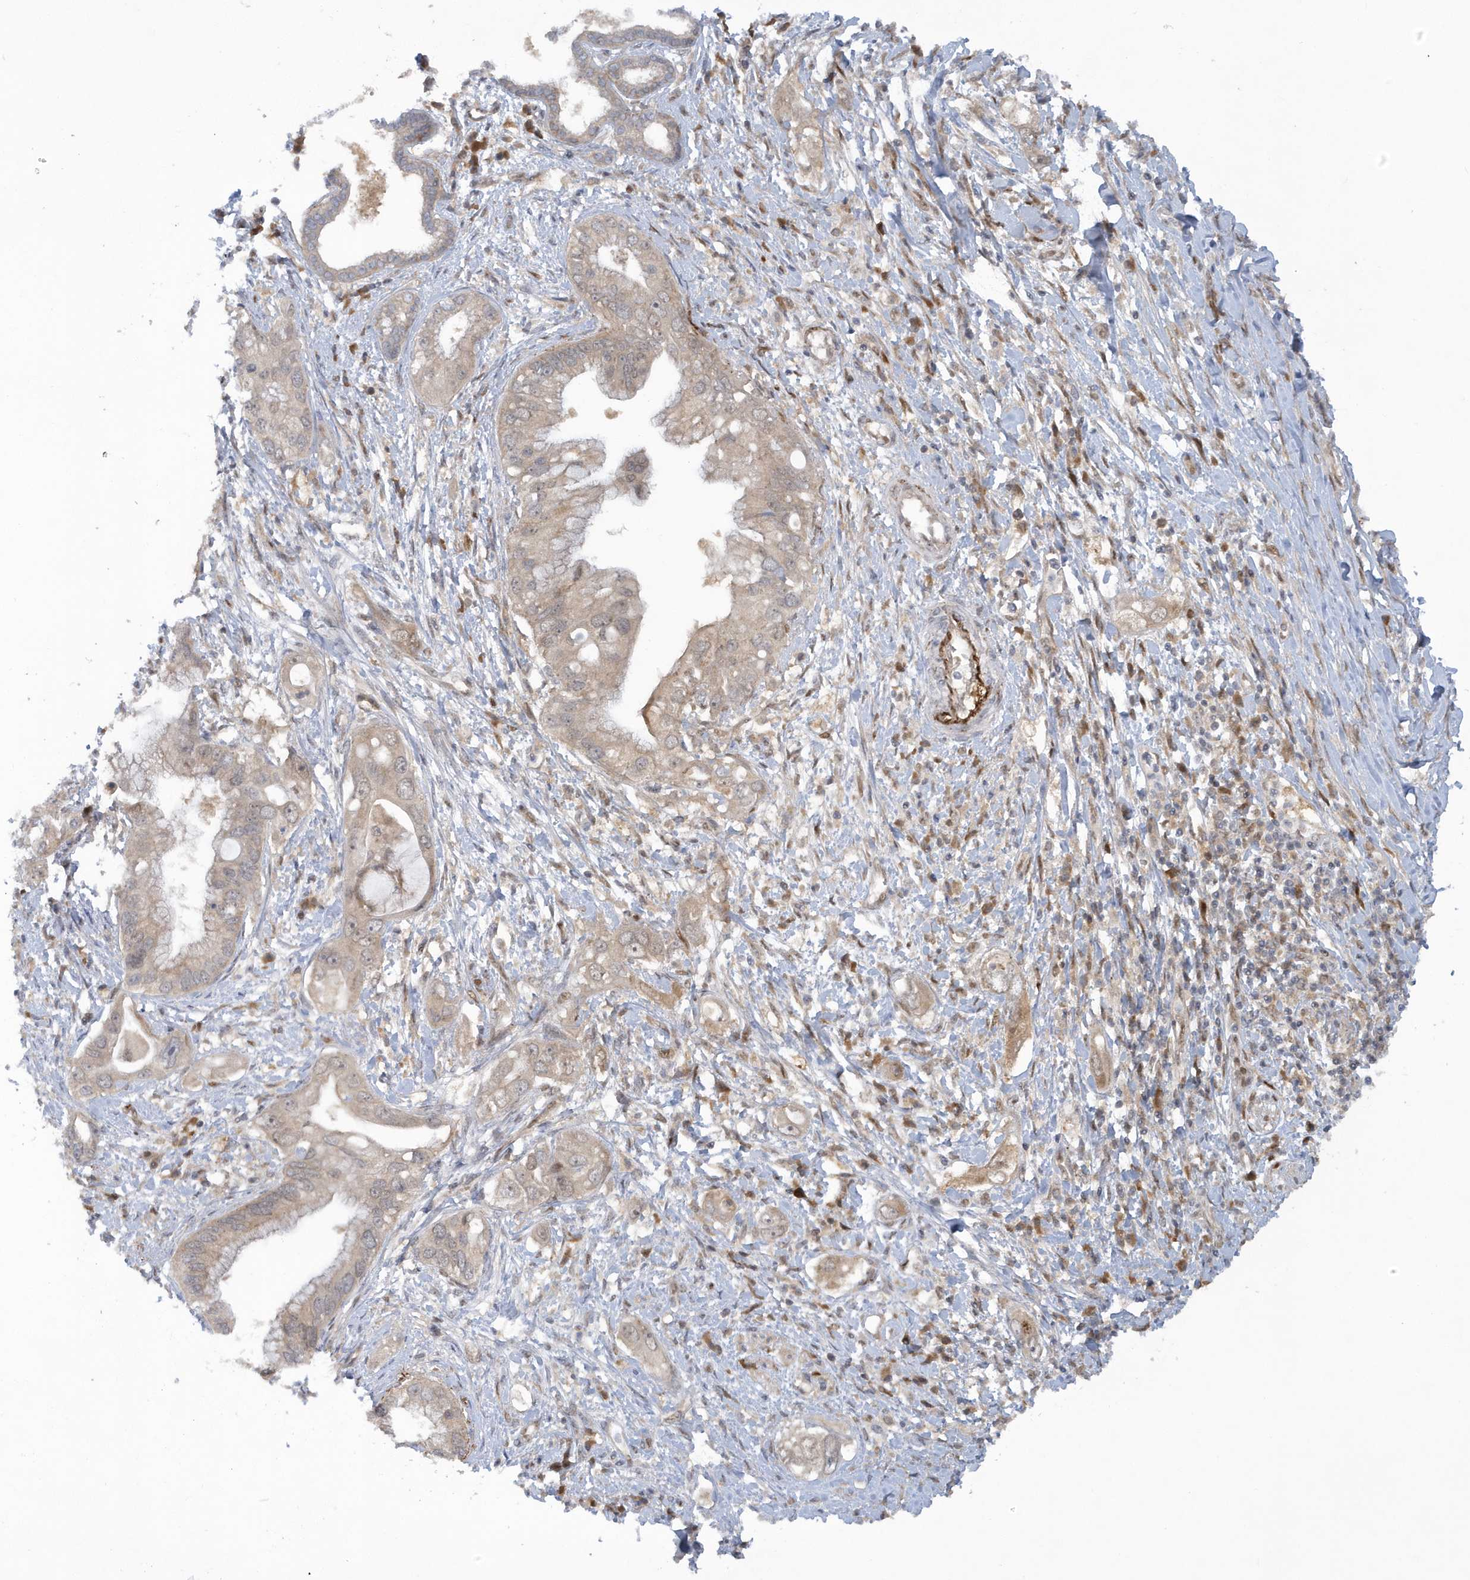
{"staining": {"intensity": "weak", "quantity": "25%-75%", "location": "cytoplasmic/membranous"}, "tissue": "pancreatic cancer", "cell_type": "Tumor cells", "image_type": "cancer", "snomed": [{"axis": "morphology", "description": "Inflammation, NOS"}, {"axis": "morphology", "description": "Adenocarcinoma, NOS"}, {"axis": "topography", "description": "Pancreas"}], "caption": "Pancreatic cancer was stained to show a protein in brown. There is low levels of weak cytoplasmic/membranous expression in about 25%-75% of tumor cells.", "gene": "ATG4A", "patient": {"sex": "female", "age": 56}}